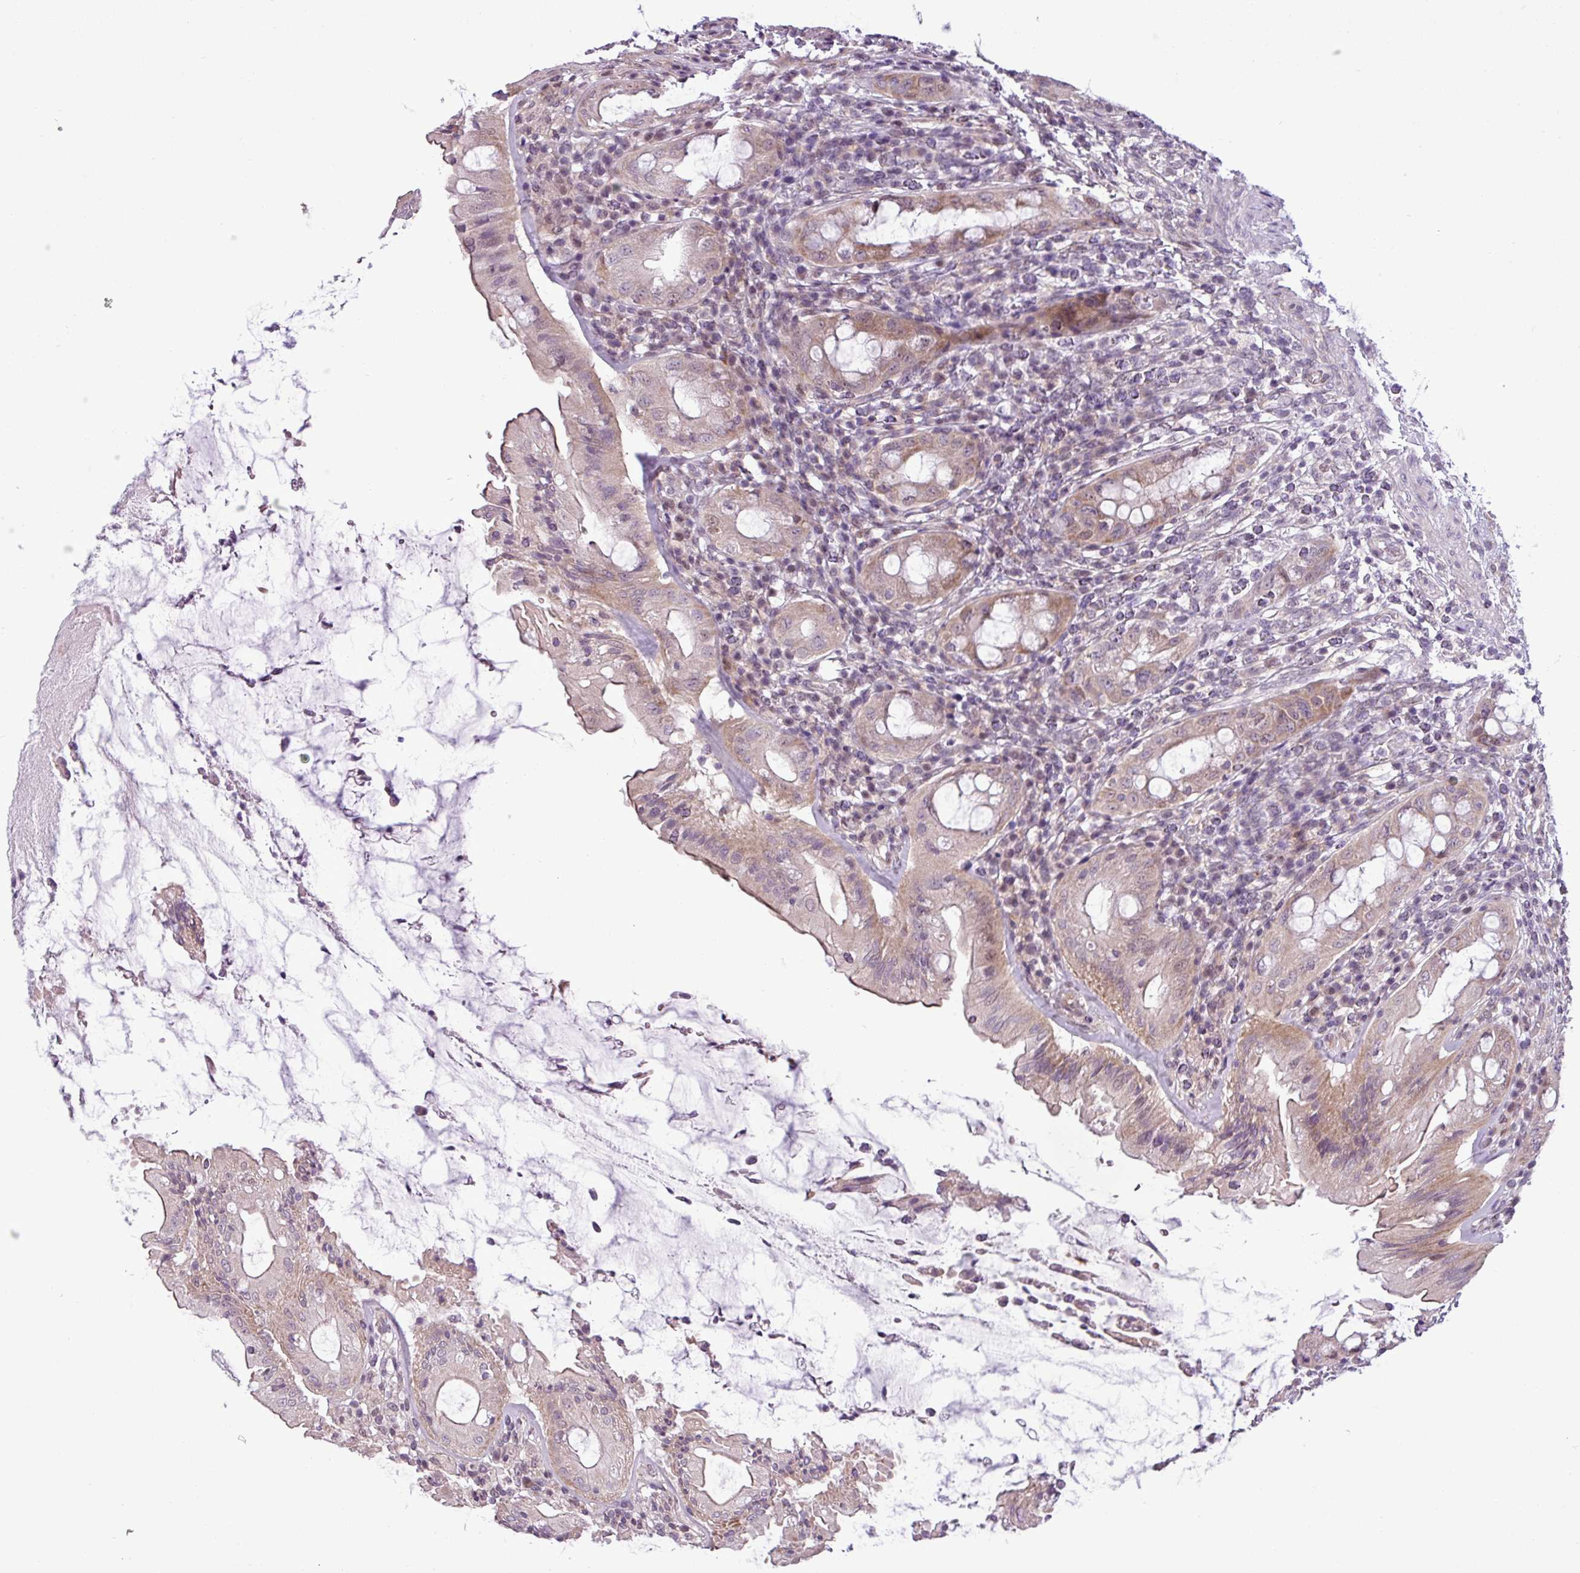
{"staining": {"intensity": "weak", "quantity": "25%-75%", "location": "cytoplasmic/membranous"}, "tissue": "rectum", "cell_type": "Glandular cells", "image_type": "normal", "snomed": [{"axis": "morphology", "description": "Normal tissue, NOS"}, {"axis": "topography", "description": "Rectum"}], "caption": "Immunohistochemistry (IHC) micrograph of normal rectum: rectum stained using immunohistochemistry (IHC) displays low levels of weak protein expression localized specifically in the cytoplasmic/membranous of glandular cells, appearing as a cytoplasmic/membranous brown color.", "gene": "GPT2", "patient": {"sex": "female", "age": 57}}